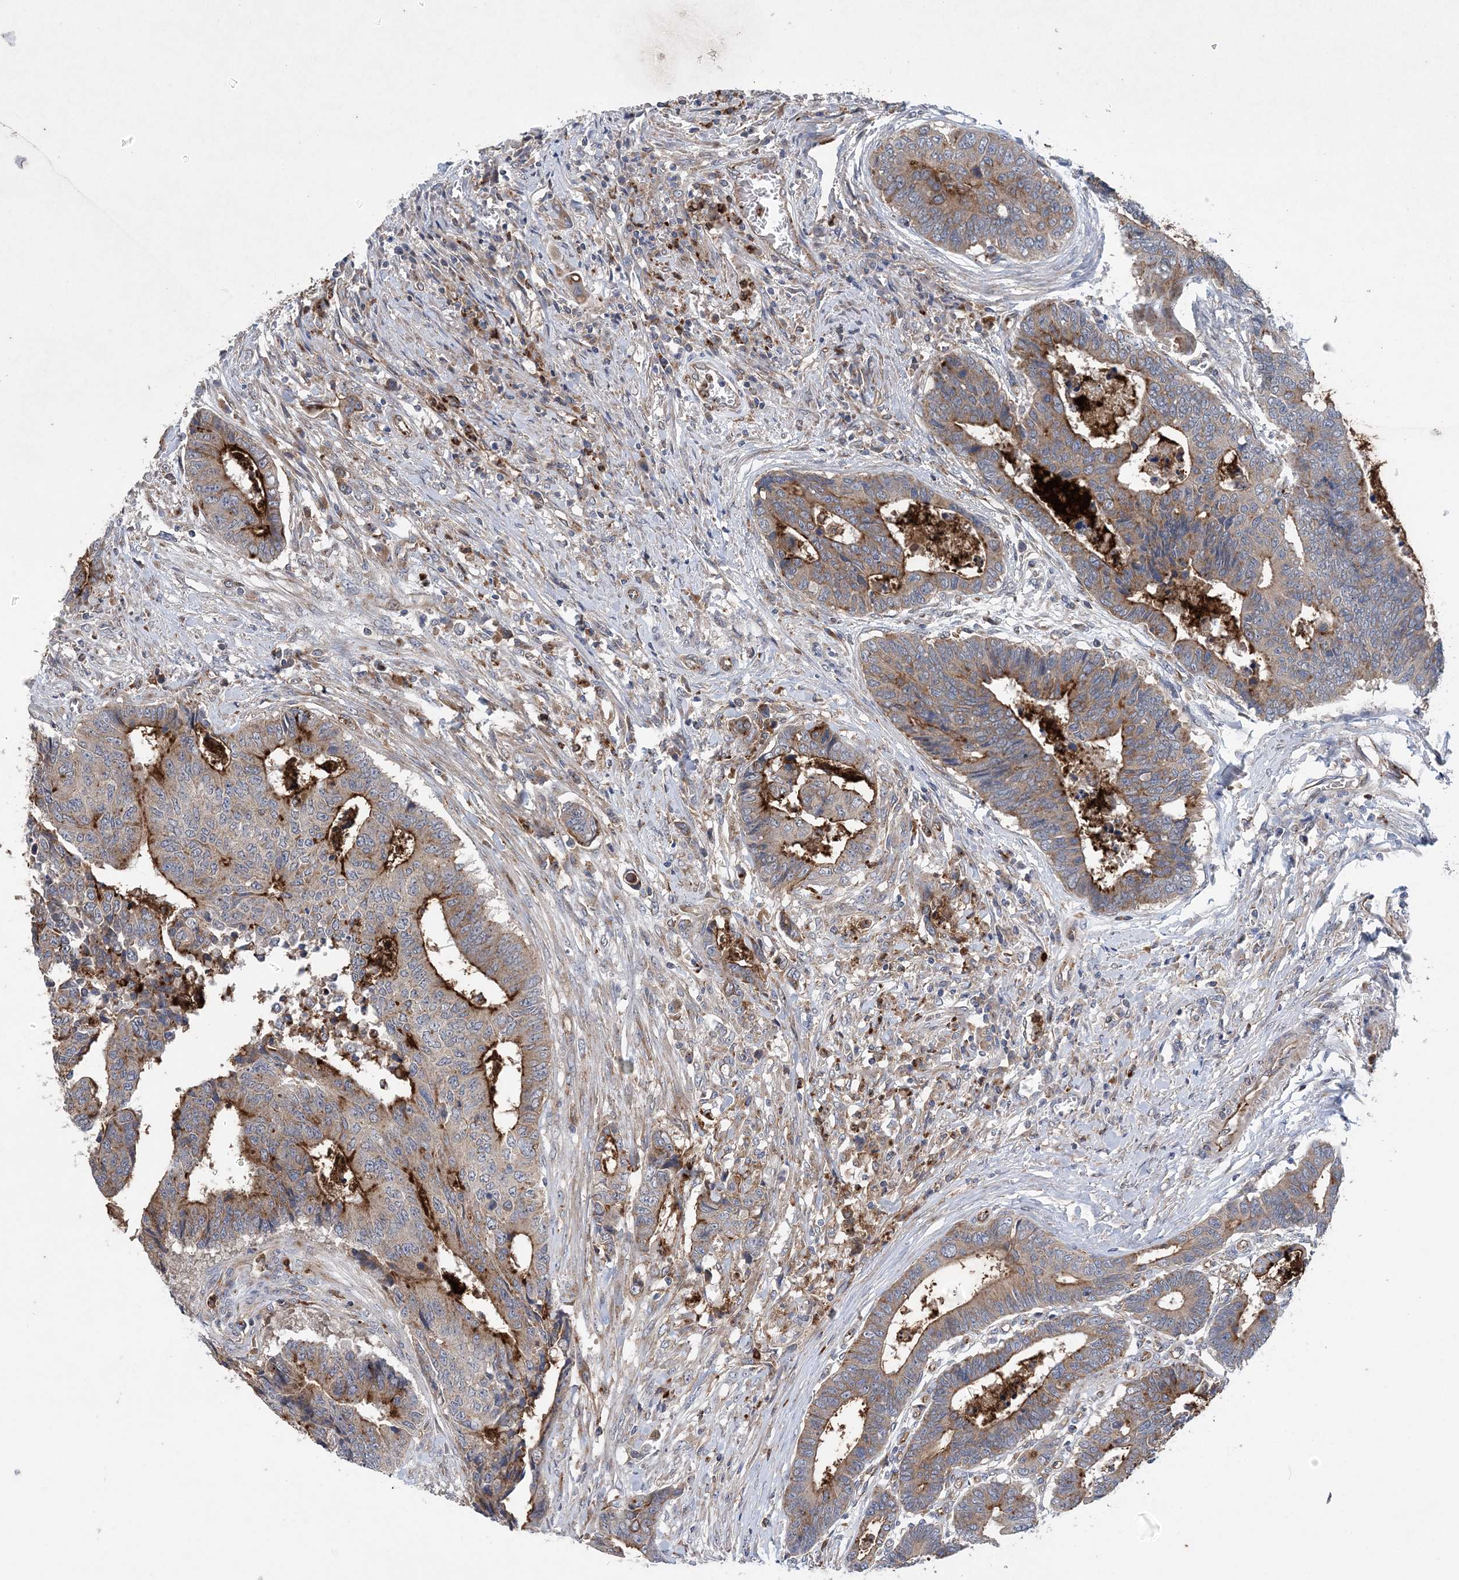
{"staining": {"intensity": "moderate", "quantity": "25%-75%", "location": "cytoplasmic/membranous"}, "tissue": "colorectal cancer", "cell_type": "Tumor cells", "image_type": "cancer", "snomed": [{"axis": "morphology", "description": "Adenocarcinoma, NOS"}, {"axis": "topography", "description": "Rectum"}], "caption": "This micrograph exhibits colorectal cancer stained with immunohistochemistry to label a protein in brown. The cytoplasmic/membranous of tumor cells show moderate positivity for the protein. Nuclei are counter-stained blue.", "gene": "PTTG1IP", "patient": {"sex": "male", "age": 84}}